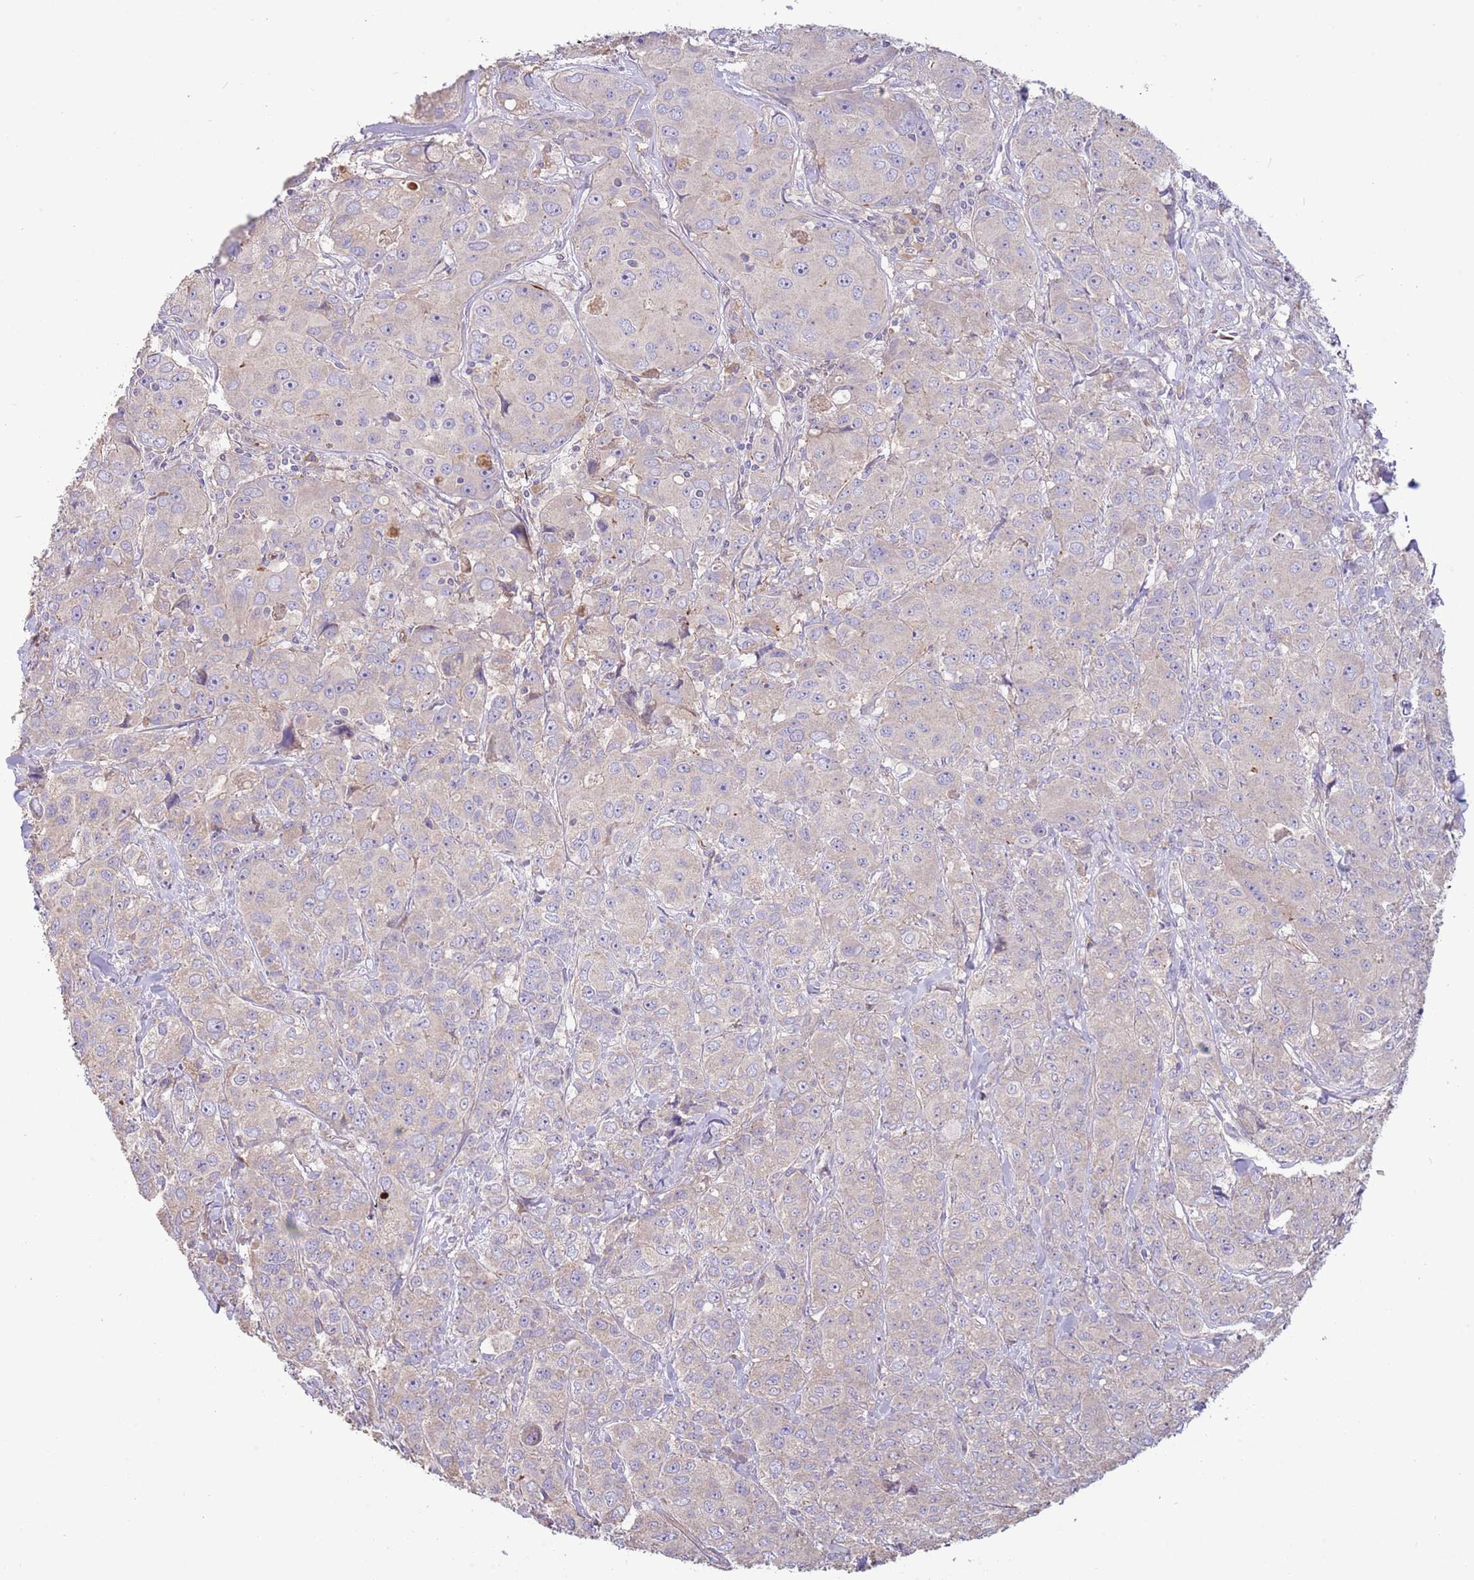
{"staining": {"intensity": "weak", "quantity": "<25%", "location": "cytoplasmic/membranous"}, "tissue": "breast cancer", "cell_type": "Tumor cells", "image_type": "cancer", "snomed": [{"axis": "morphology", "description": "Duct carcinoma"}, {"axis": "topography", "description": "Breast"}], "caption": "Protein analysis of breast infiltrating ductal carcinoma displays no significant staining in tumor cells.", "gene": "TRMO", "patient": {"sex": "female", "age": 43}}